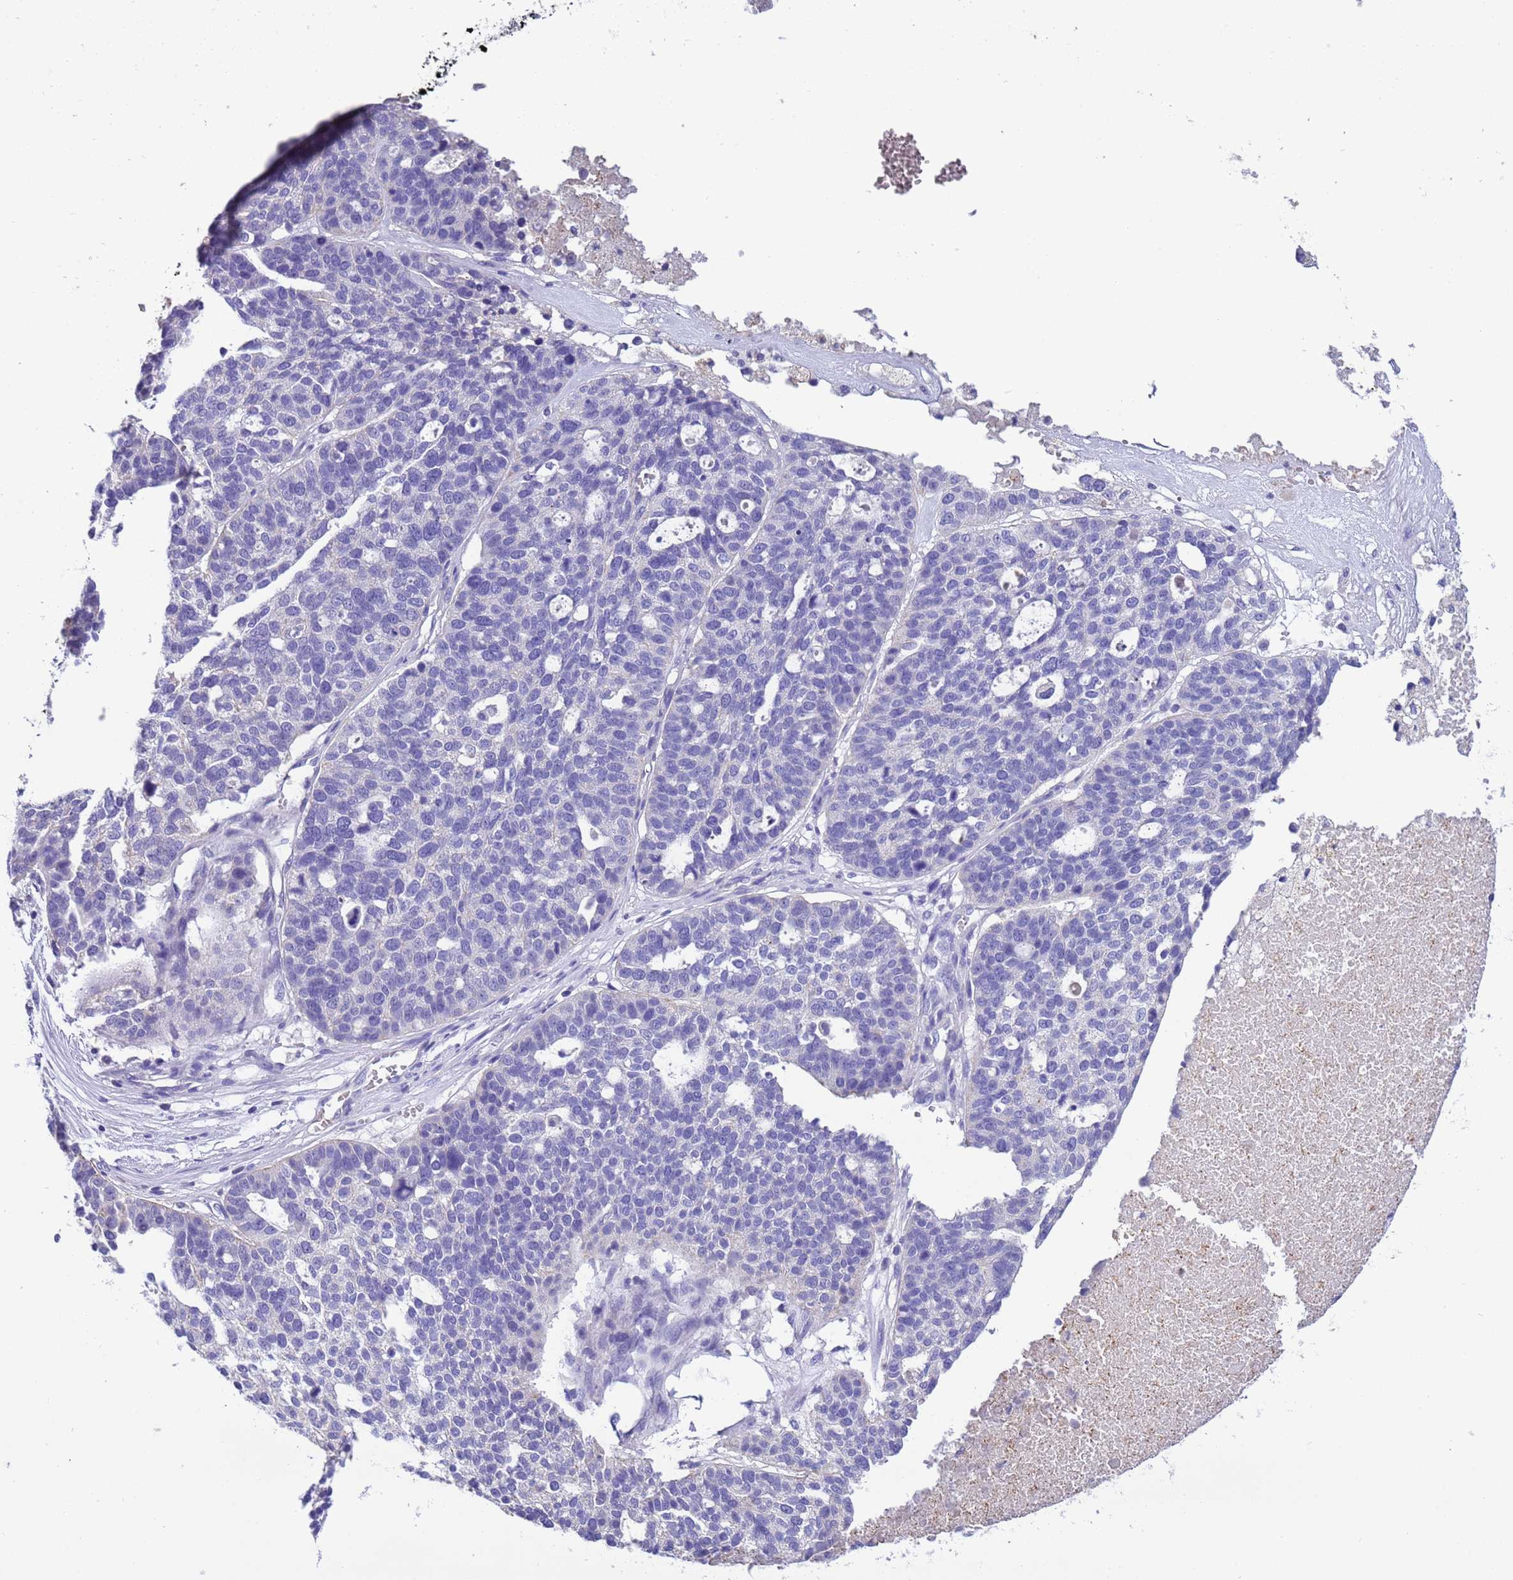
{"staining": {"intensity": "negative", "quantity": "none", "location": "none"}, "tissue": "ovarian cancer", "cell_type": "Tumor cells", "image_type": "cancer", "snomed": [{"axis": "morphology", "description": "Cystadenocarcinoma, serous, NOS"}, {"axis": "topography", "description": "Ovary"}], "caption": "The image shows no staining of tumor cells in serous cystadenocarcinoma (ovarian).", "gene": "SLC24A3", "patient": {"sex": "female", "age": 59}}